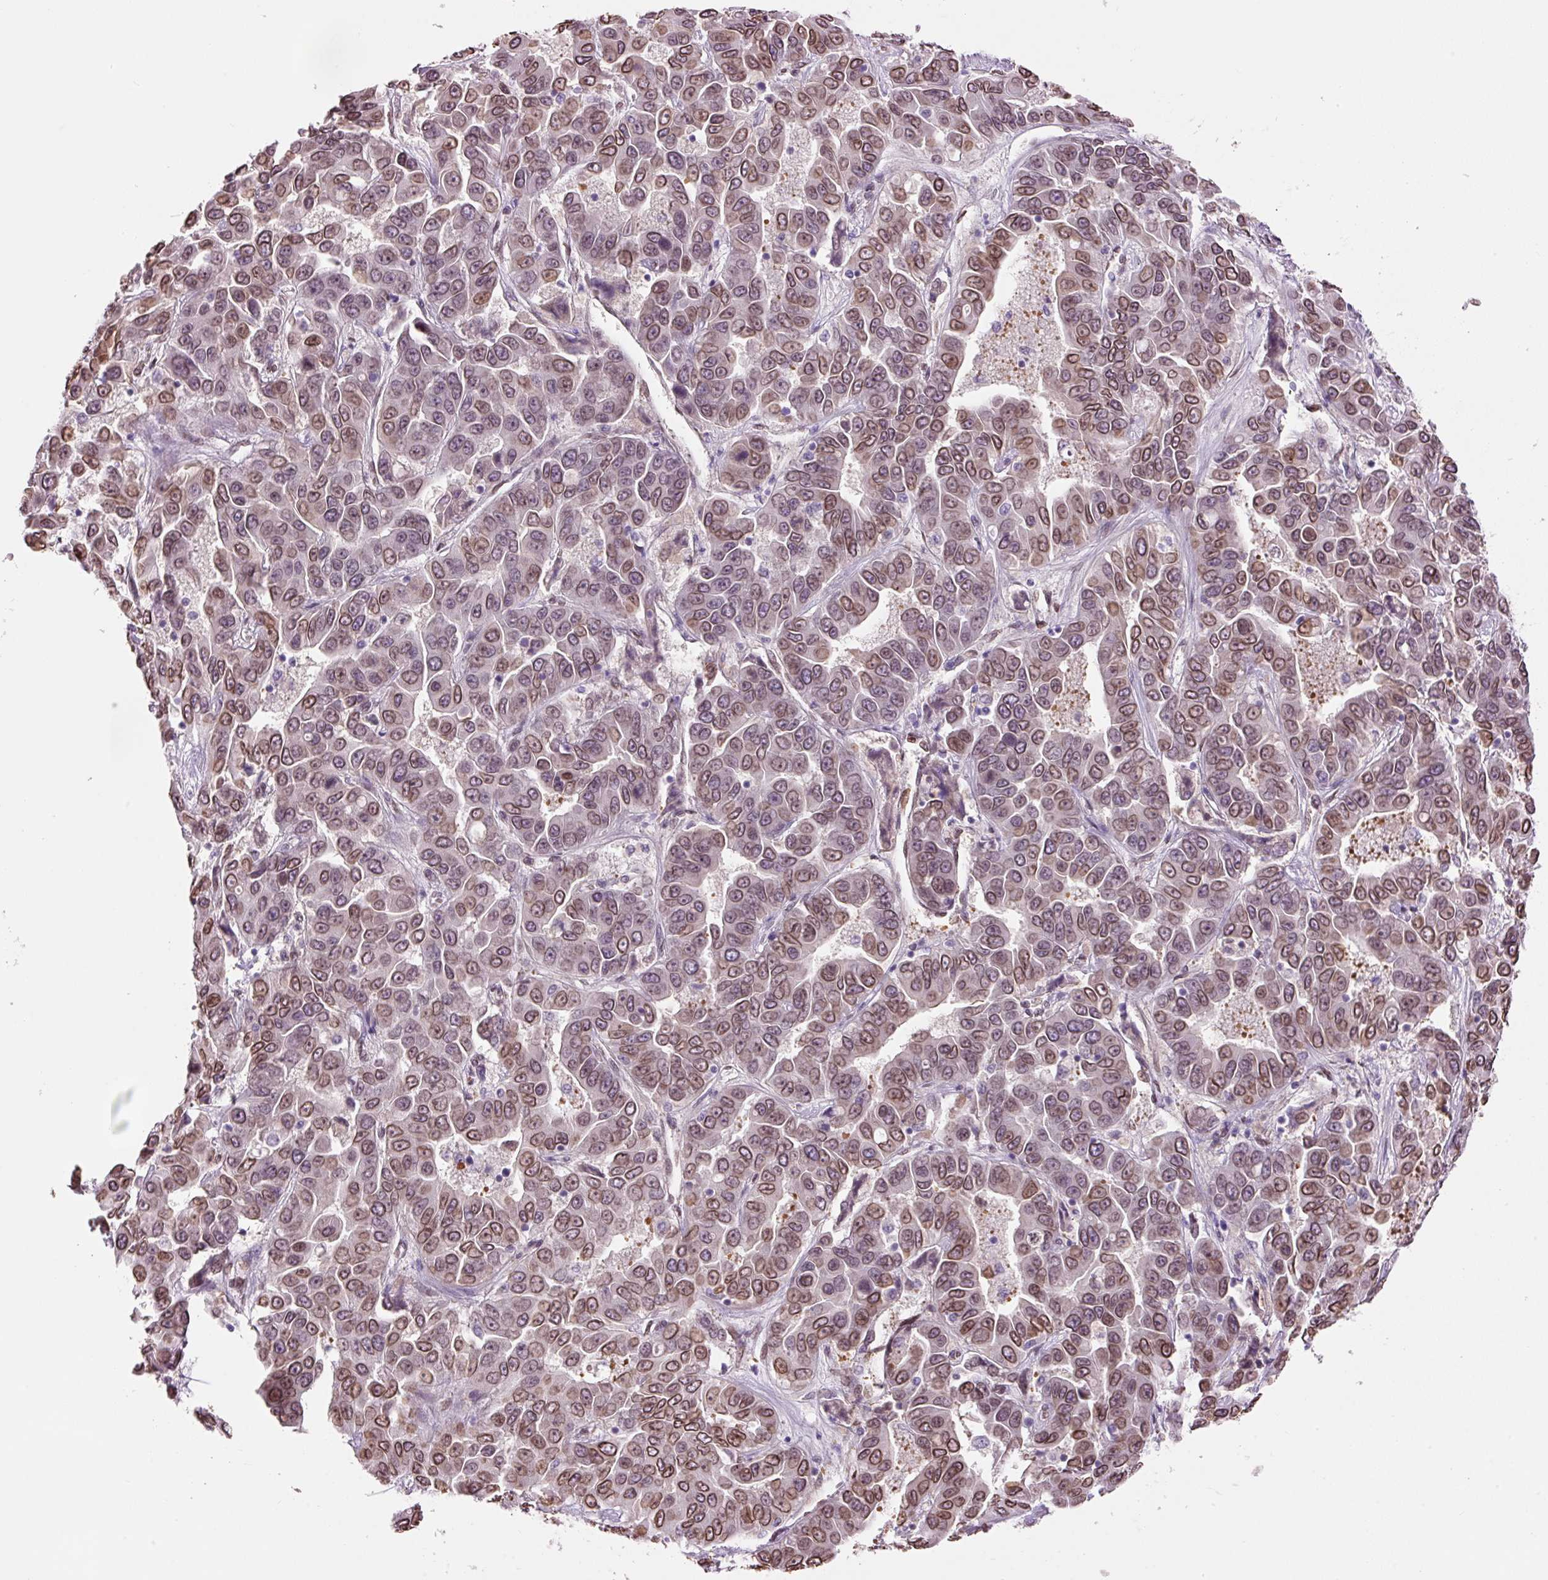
{"staining": {"intensity": "moderate", "quantity": ">75%", "location": "cytoplasmic/membranous,nuclear"}, "tissue": "liver cancer", "cell_type": "Tumor cells", "image_type": "cancer", "snomed": [{"axis": "morphology", "description": "Cholangiocarcinoma"}, {"axis": "topography", "description": "Liver"}], "caption": "Protein expression analysis of liver cancer (cholangiocarcinoma) reveals moderate cytoplasmic/membranous and nuclear positivity in about >75% of tumor cells.", "gene": "ZNF224", "patient": {"sex": "female", "age": 52}}